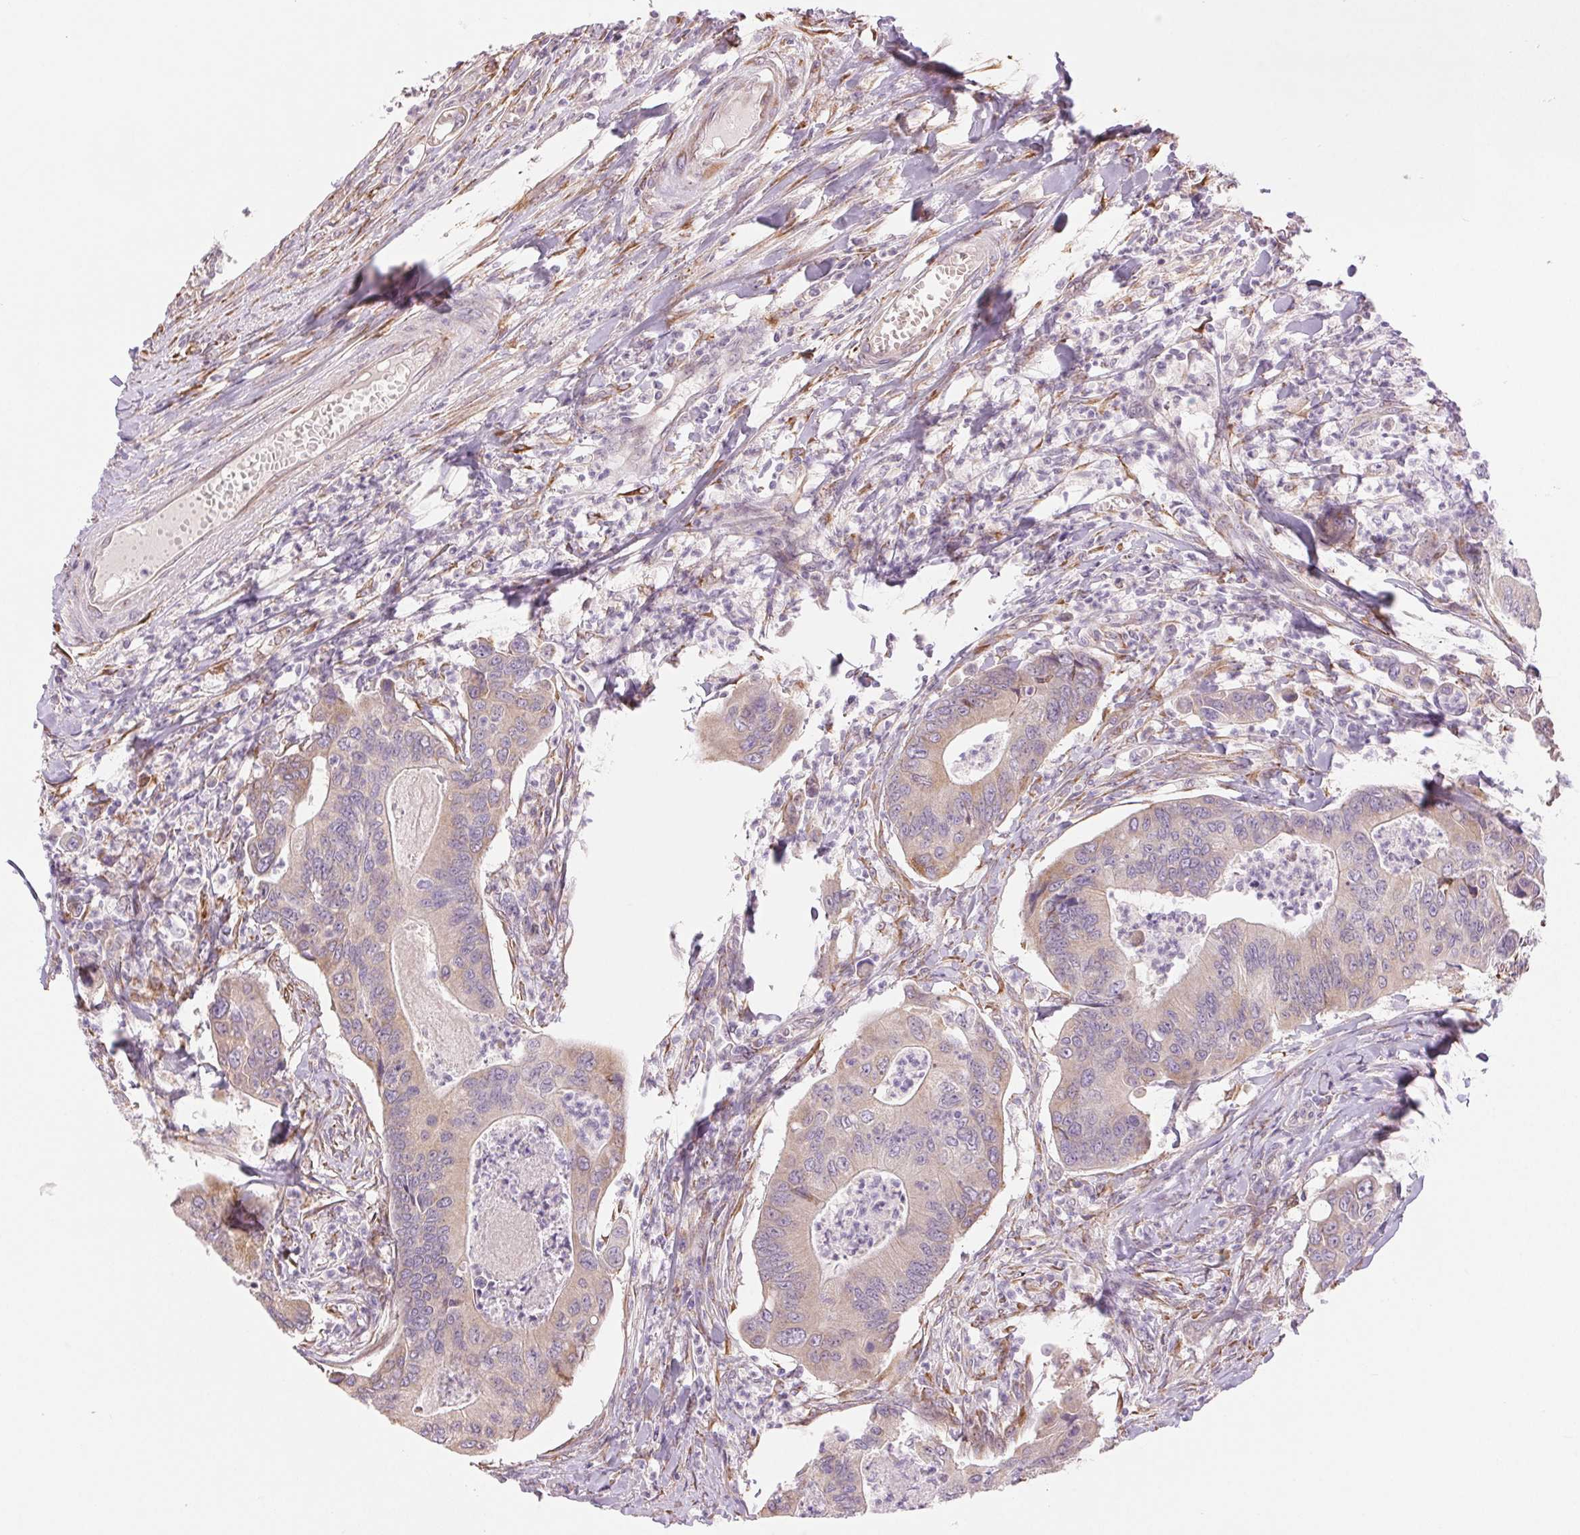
{"staining": {"intensity": "negative", "quantity": "none", "location": "none"}, "tissue": "colorectal cancer", "cell_type": "Tumor cells", "image_type": "cancer", "snomed": [{"axis": "morphology", "description": "Adenocarcinoma, NOS"}, {"axis": "topography", "description": "Colon"}], "caption": "There is no significant staining in tumor cells of colorectal cancer (adenocarcinoma).", "gene": "METTL17", "patient": {"sex": "female", "age": 67}}